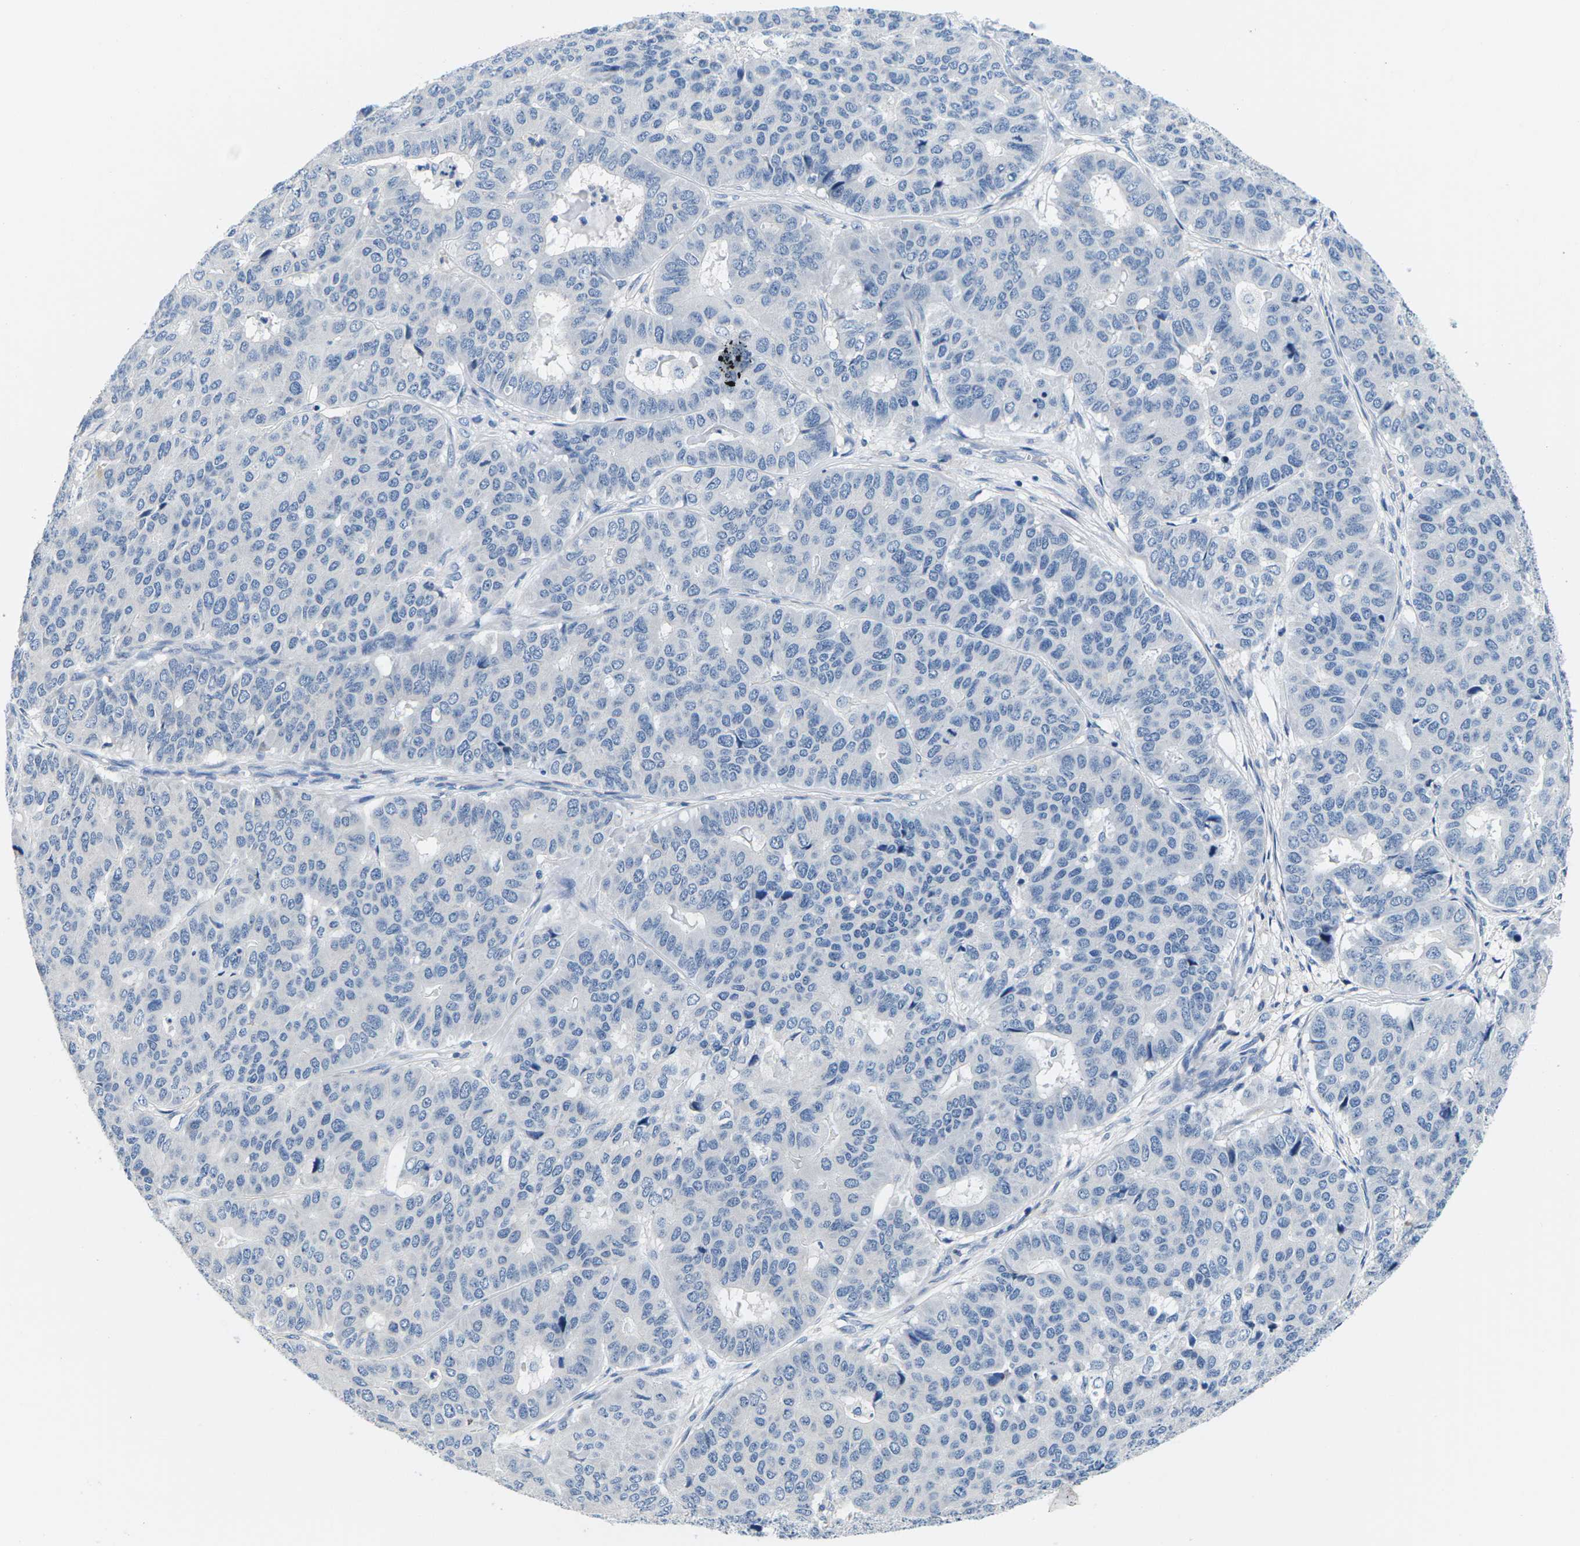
{"staining": {"intensity": "negative", "quantity": "none", "location": "none"}, "tissue": "pancreatic cancer", "cell_type": "Tumor cells", "image_type": "cancer", "snomed": [{"axis": "morphology", "description": "Adenocarcinoma, NOS"}, {"axis": "topography", "description": "Pancreas"}], "caption": "Immunohistochemistry (IHC) histopathology image of neoplastic tissue: pancreatic cancer (adenocarcinoma) stained with DAB displays no significant protein staining in tumor cells.", "gene": "TSPAN2", "patient": {"sex": "male", "age": 50}}